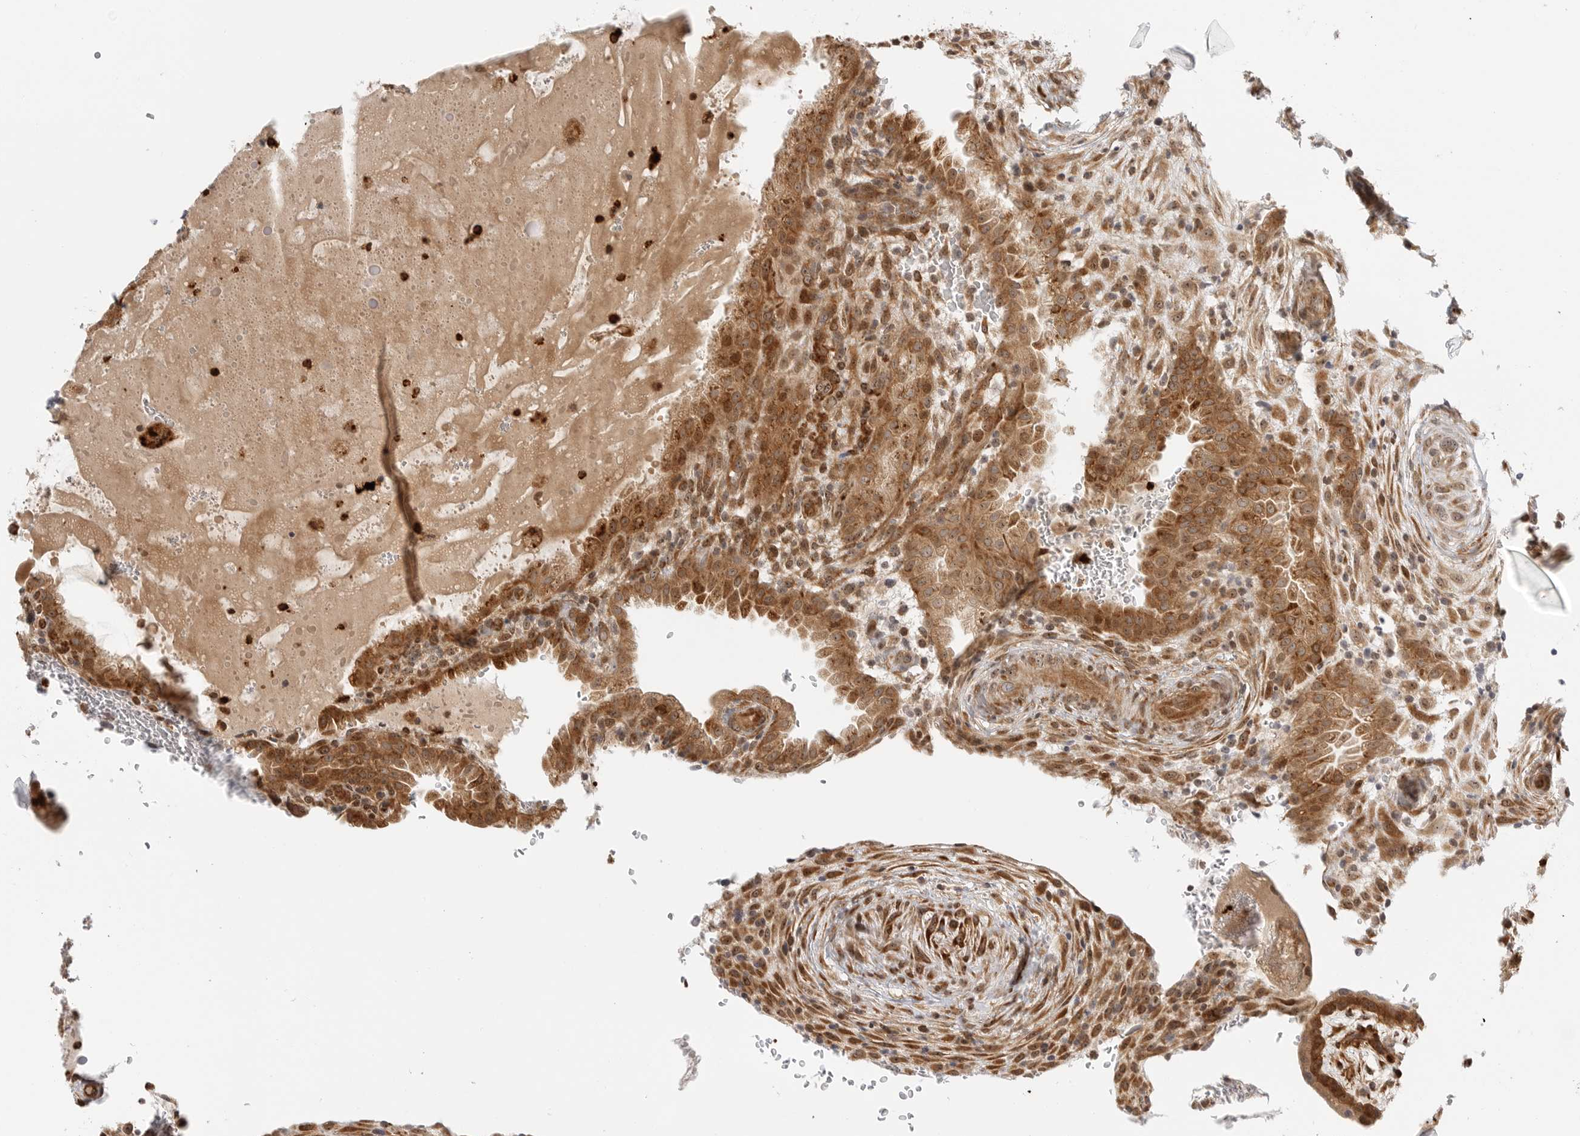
{"staining": {"intensity": "moderate", "quantity": ">75%", "location": "cytoplasmic/membranous,nuclear"}, "tissue": "placenta", "cell_type": "Decidual cells", "image_type": "normal", "snomed": [{"axis": "morphology", "description": "Normal tissue, NOS"}, {"axis": "topography", "description": "Placenta"}], "caption": "Protein expression analysis of normal human placenta reveals moderate cytoplasmic/membranous,nuclear staining in about >75% of decidual cells.", "gene": "DSCC1", "patient": {"sex": "female", "age": 35}}